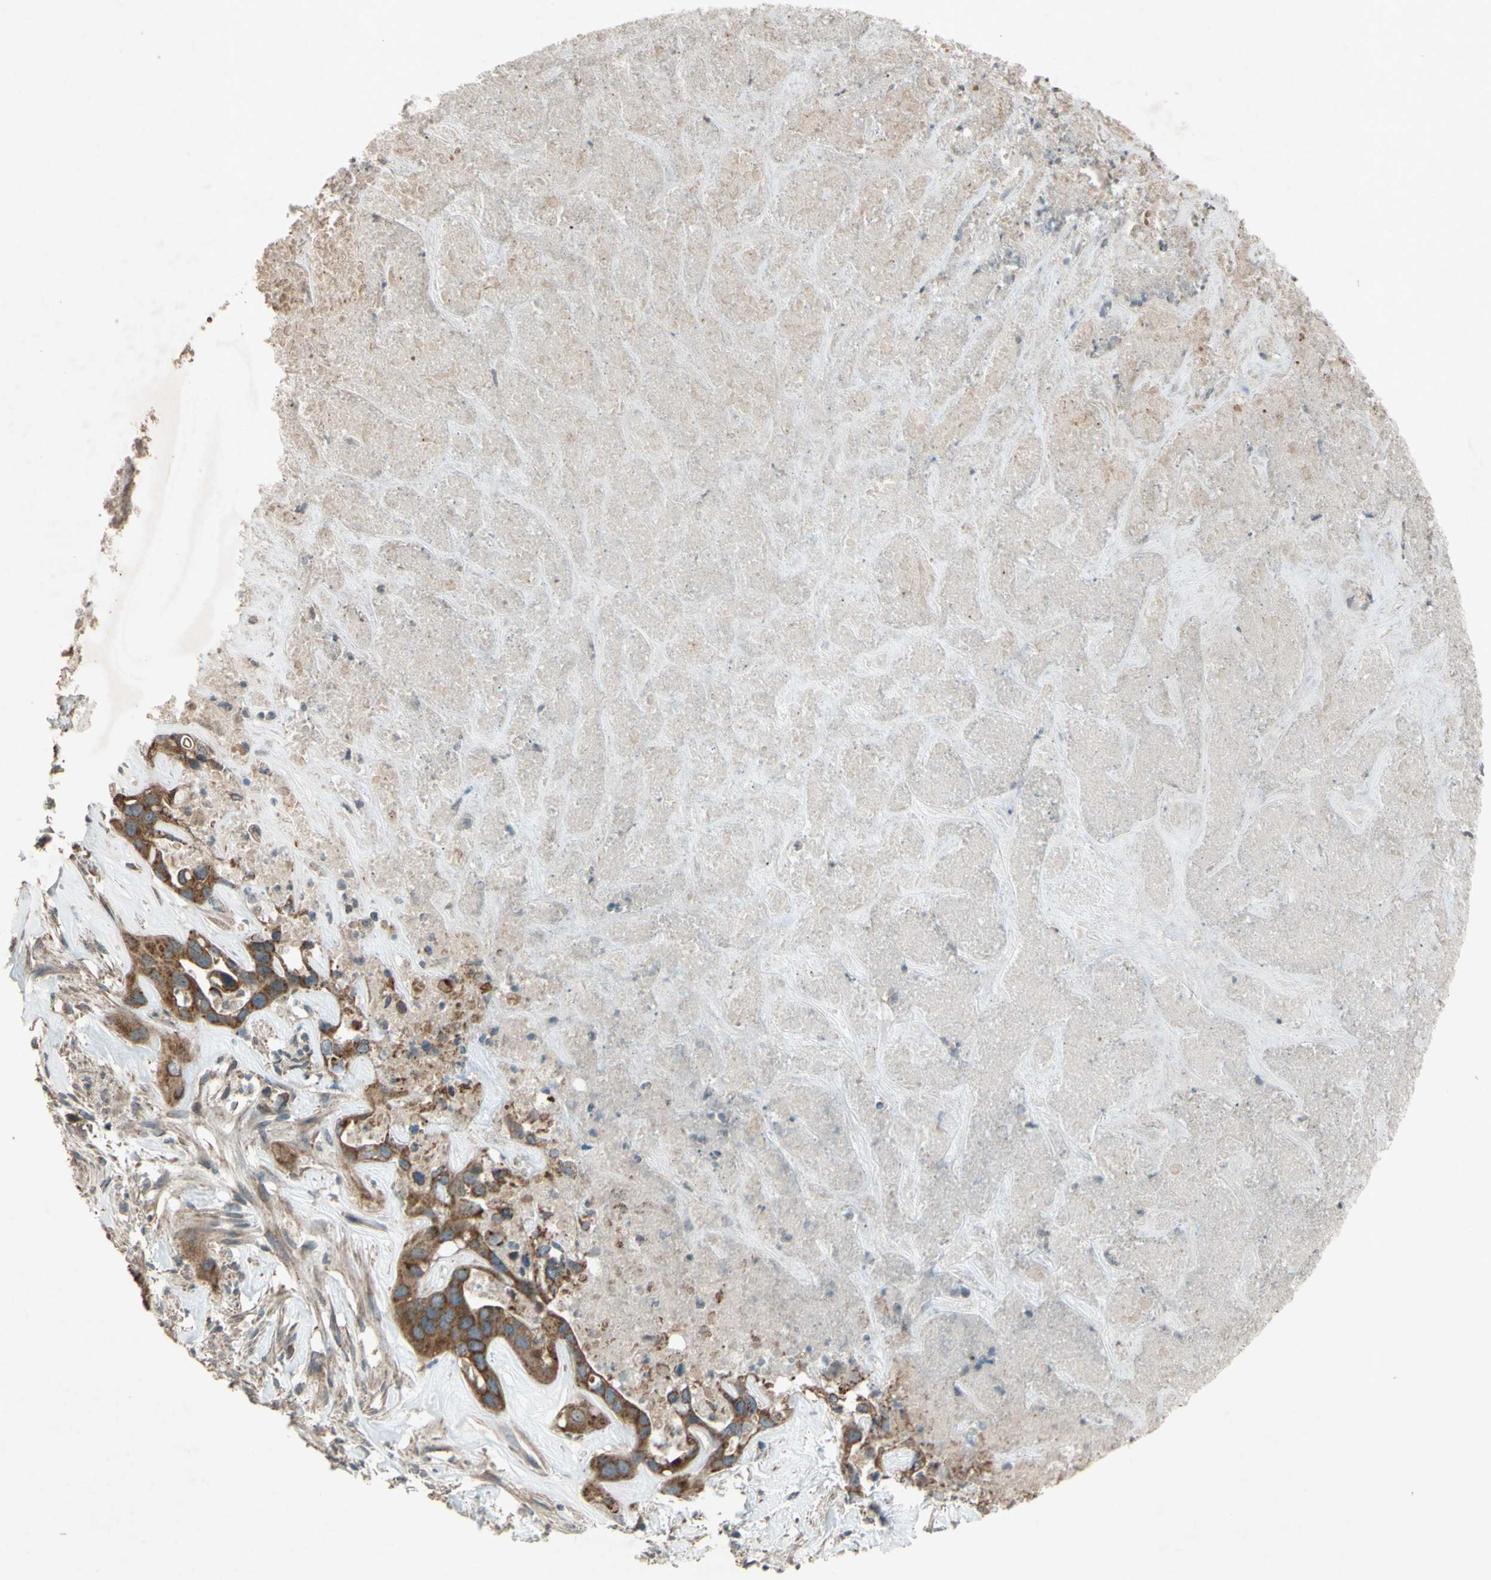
{"staining": {"intensity": "moderate", "quantity": ">75%", "location": "cytoplasmic/membranous"}, "tissue": "liver cancer", "cell_type": "Tumor cells", "image_type": "cancer", "snomed": [{"axis": "morphology", "description": "Cholangiocarcinoma"}, {"axis": "topography", "description": "Liver"}], "caption": "Immunohistochemical staining of liver cancer displays moderate cytoplasmic/membranous protein staining in about >75% of tumor cells. The staining was performed using DAB, with brown indicating positive protein expression. Nuclei are stained blue with hematoxylin.", "gene": "ACOT8", "patient": {"sex": "female", "age": 65}}